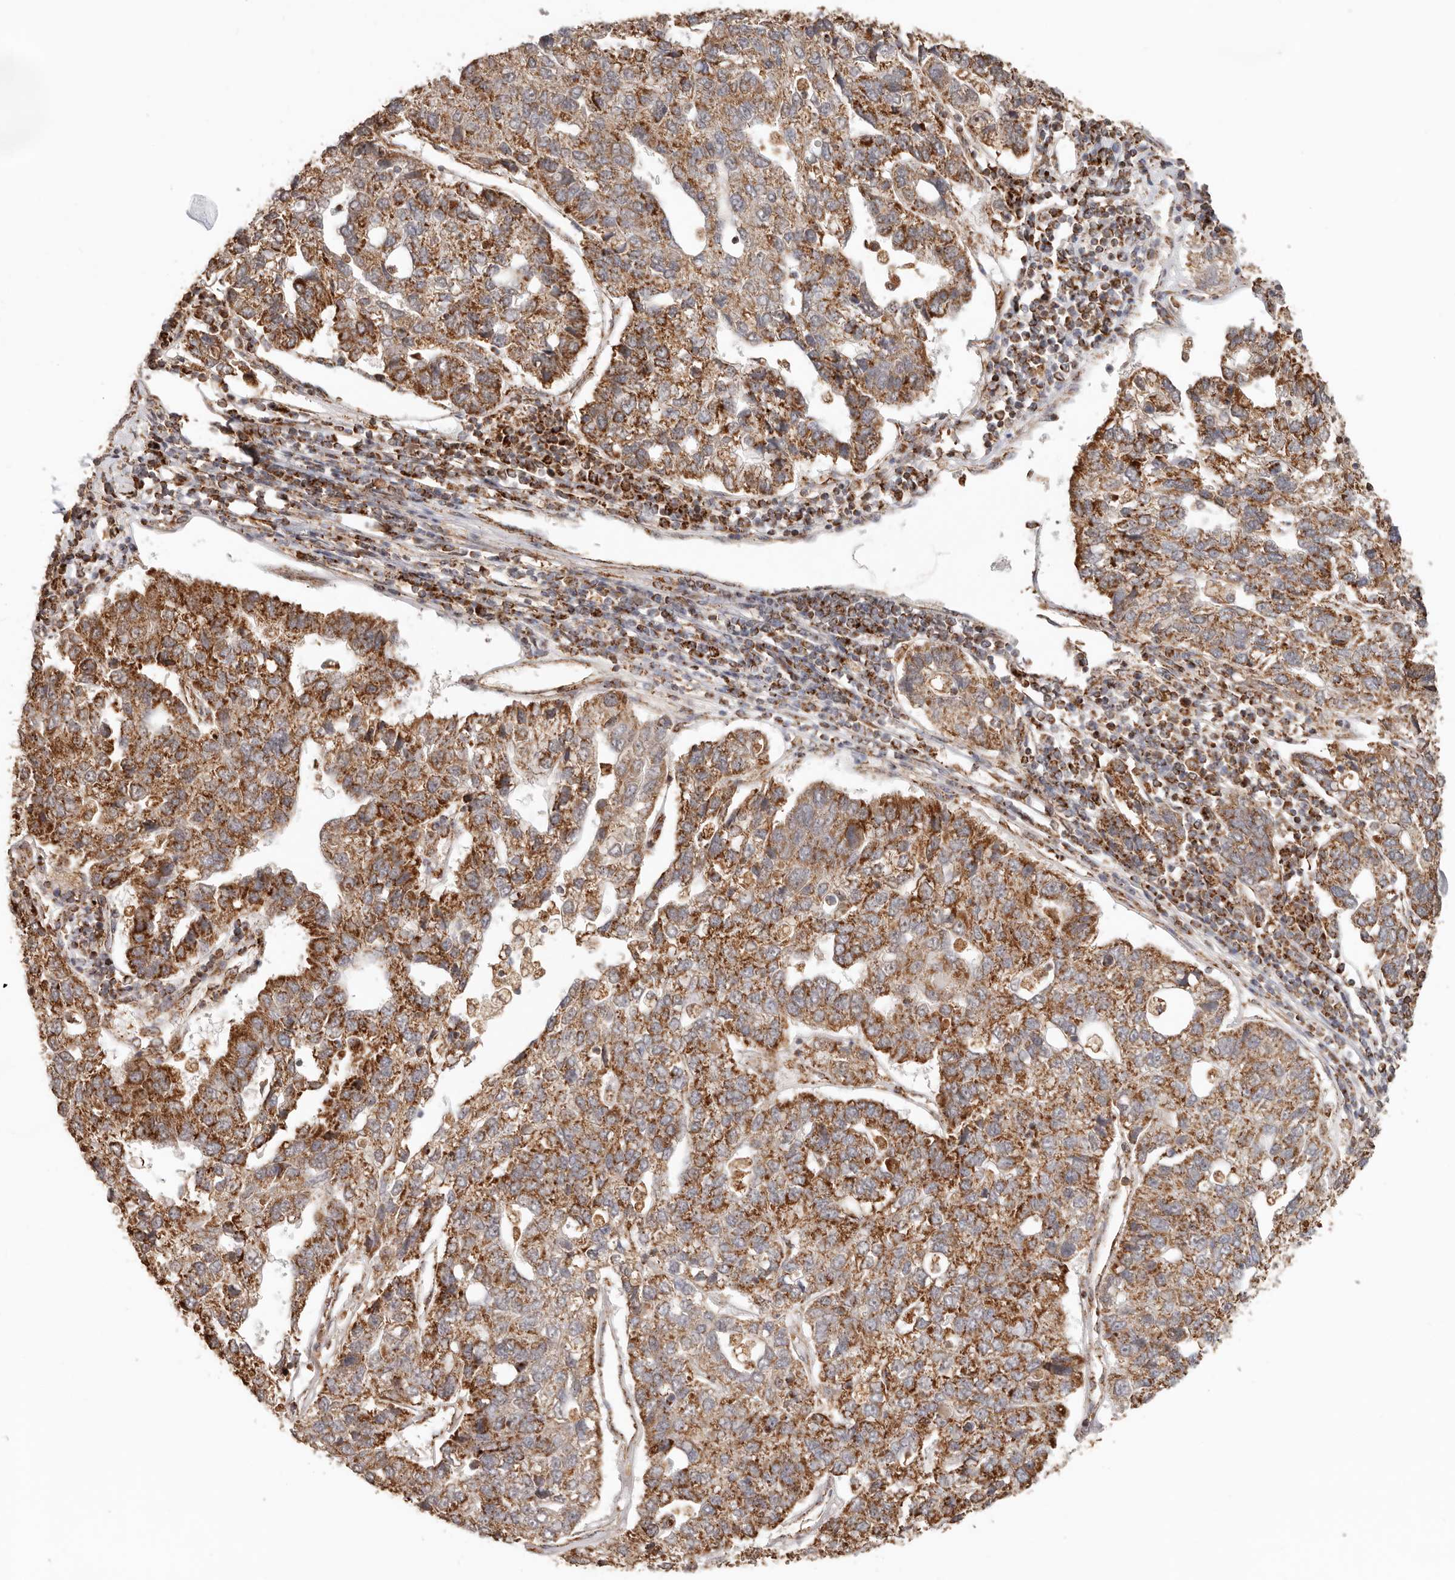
{"staining": {"intensity": "strong", "quantity": ">75%", "location": "cytoplasmic/membranous"}, "tissue": "pancreatic cancer", "cell_type": "Tumor cells", "image_type": "cancer", "snomed": [{"axis": "morphology", "description": "Adenocarcinoma, NOS"}, {"axis": "topography", "description": "Pancreas"}], "caption": "Pancreatic cancer (adenocarcinoma) stained with a brown dye shows strong cytoplasmic/membranous positive positivity in approximately >75% of tumor cells.", "gene": "NDUFB11", "patient": {"sex": "female", "age": 61}}